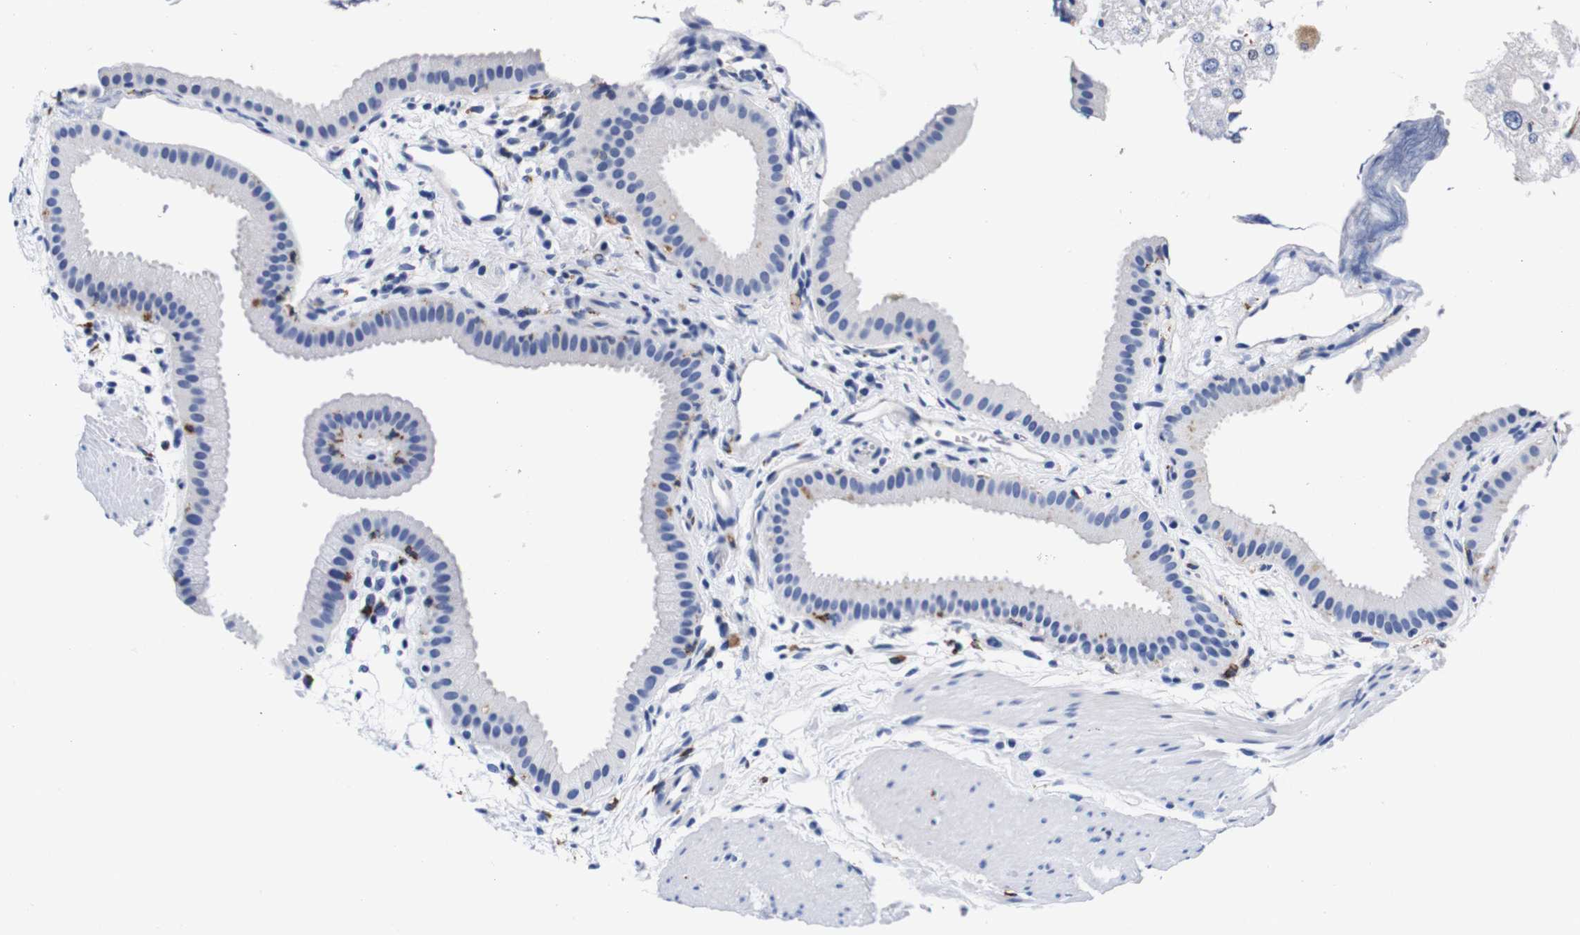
{"staining": {"intensity": "negative", "quantity": "none", "location": "none"}, "tissue": "gallbladder", "cell_type": "Glandular cells", "image_type": "normal", "snomed": [{"axis": "morphology", "description": "Normal tissue, NOS"}, {"axis": "topography", "description": "Gallbladder"}], "caption": "The image demonstrates no staining of glandular cells in benign gallbladder. (DAB (3,3'-diaminobenzidine) IHC visualized using brightfield microscopy, high magnification).", "gene": "ENSG00000248993", "patient": {"sex": "female", "age": 64}}